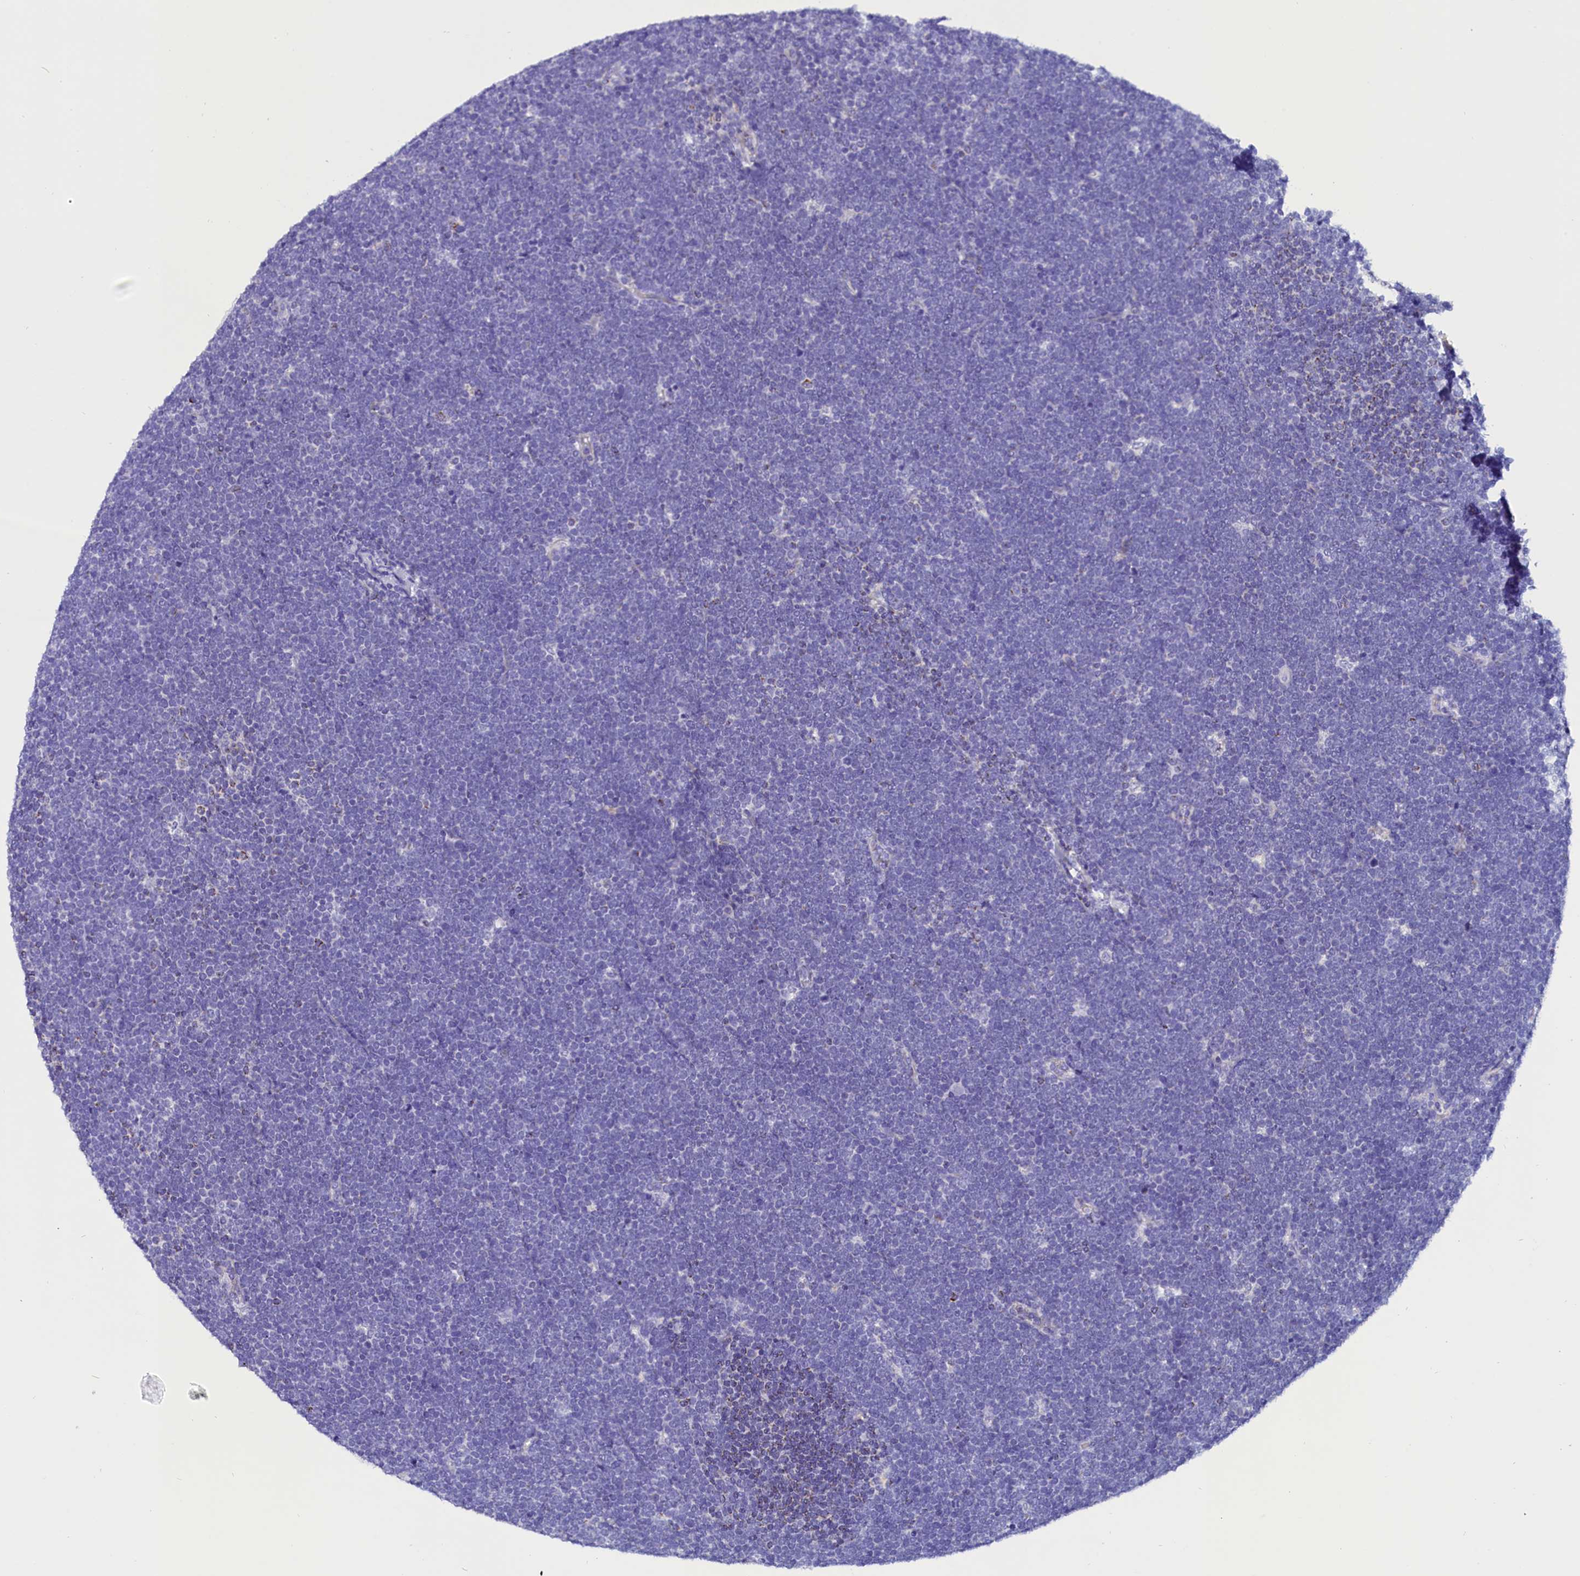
{"staining": {"intensity": "negative", "quantity": "none", "location": "none"}, "tissue": "lymphoma", "cell_type": "Tumor cells", "image_type": "cancer", "snomed": [{"axis": "morphology", "description": "Malignant lymphoma, non-Hodgkin's type, High grade"}, {"axis": "topography", "description": "Lymph node"}], "caption": "An immunohistochemistry (IHC) histopathology image of lymphoma is shown. There is no staining in tumor cells of lymphoma.", "gene": "ABAT", "patient": {"sex": "male", "age": 13}}